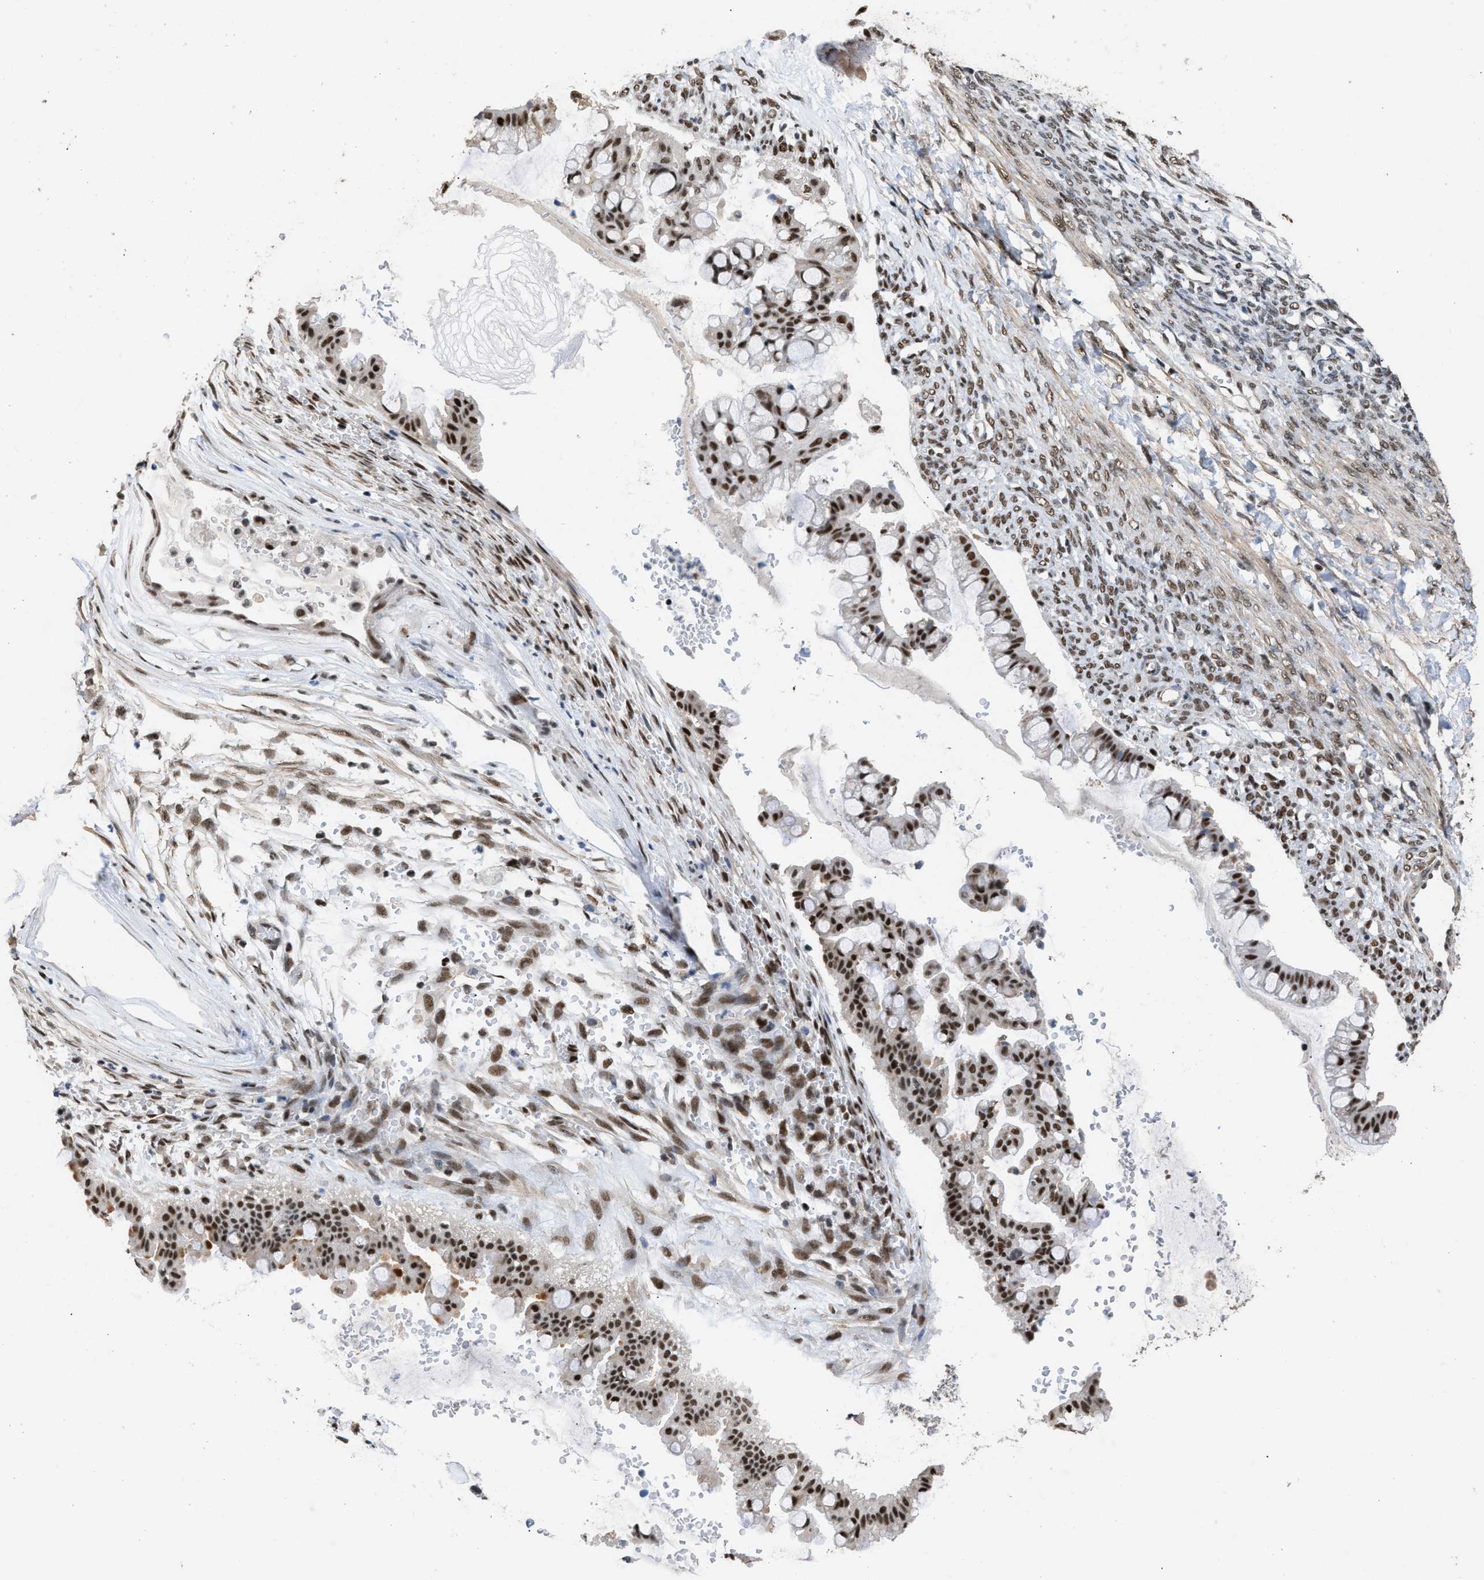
{"staining": {"intensity": "strong", "quantity": ">75%", "location": "nuclear"}, "tissue": "ovarian cancer", "cell_type": "Tumor cells", "image_type": "cancer", "snomed": [{"axis": "morphology", "description": "Cystadenocarcinoma, mucinous, NOS"}, {"axis": "topography", "description": "Ovary"}], "caption": "Protein analysis of ovarian mucinous cystadenocarcinoma tissue displays strong nuclear positivity in approximately >75% of tumor cells.", "gene": "SCAF4", "patient": {"sex": "female", "age": 73}}